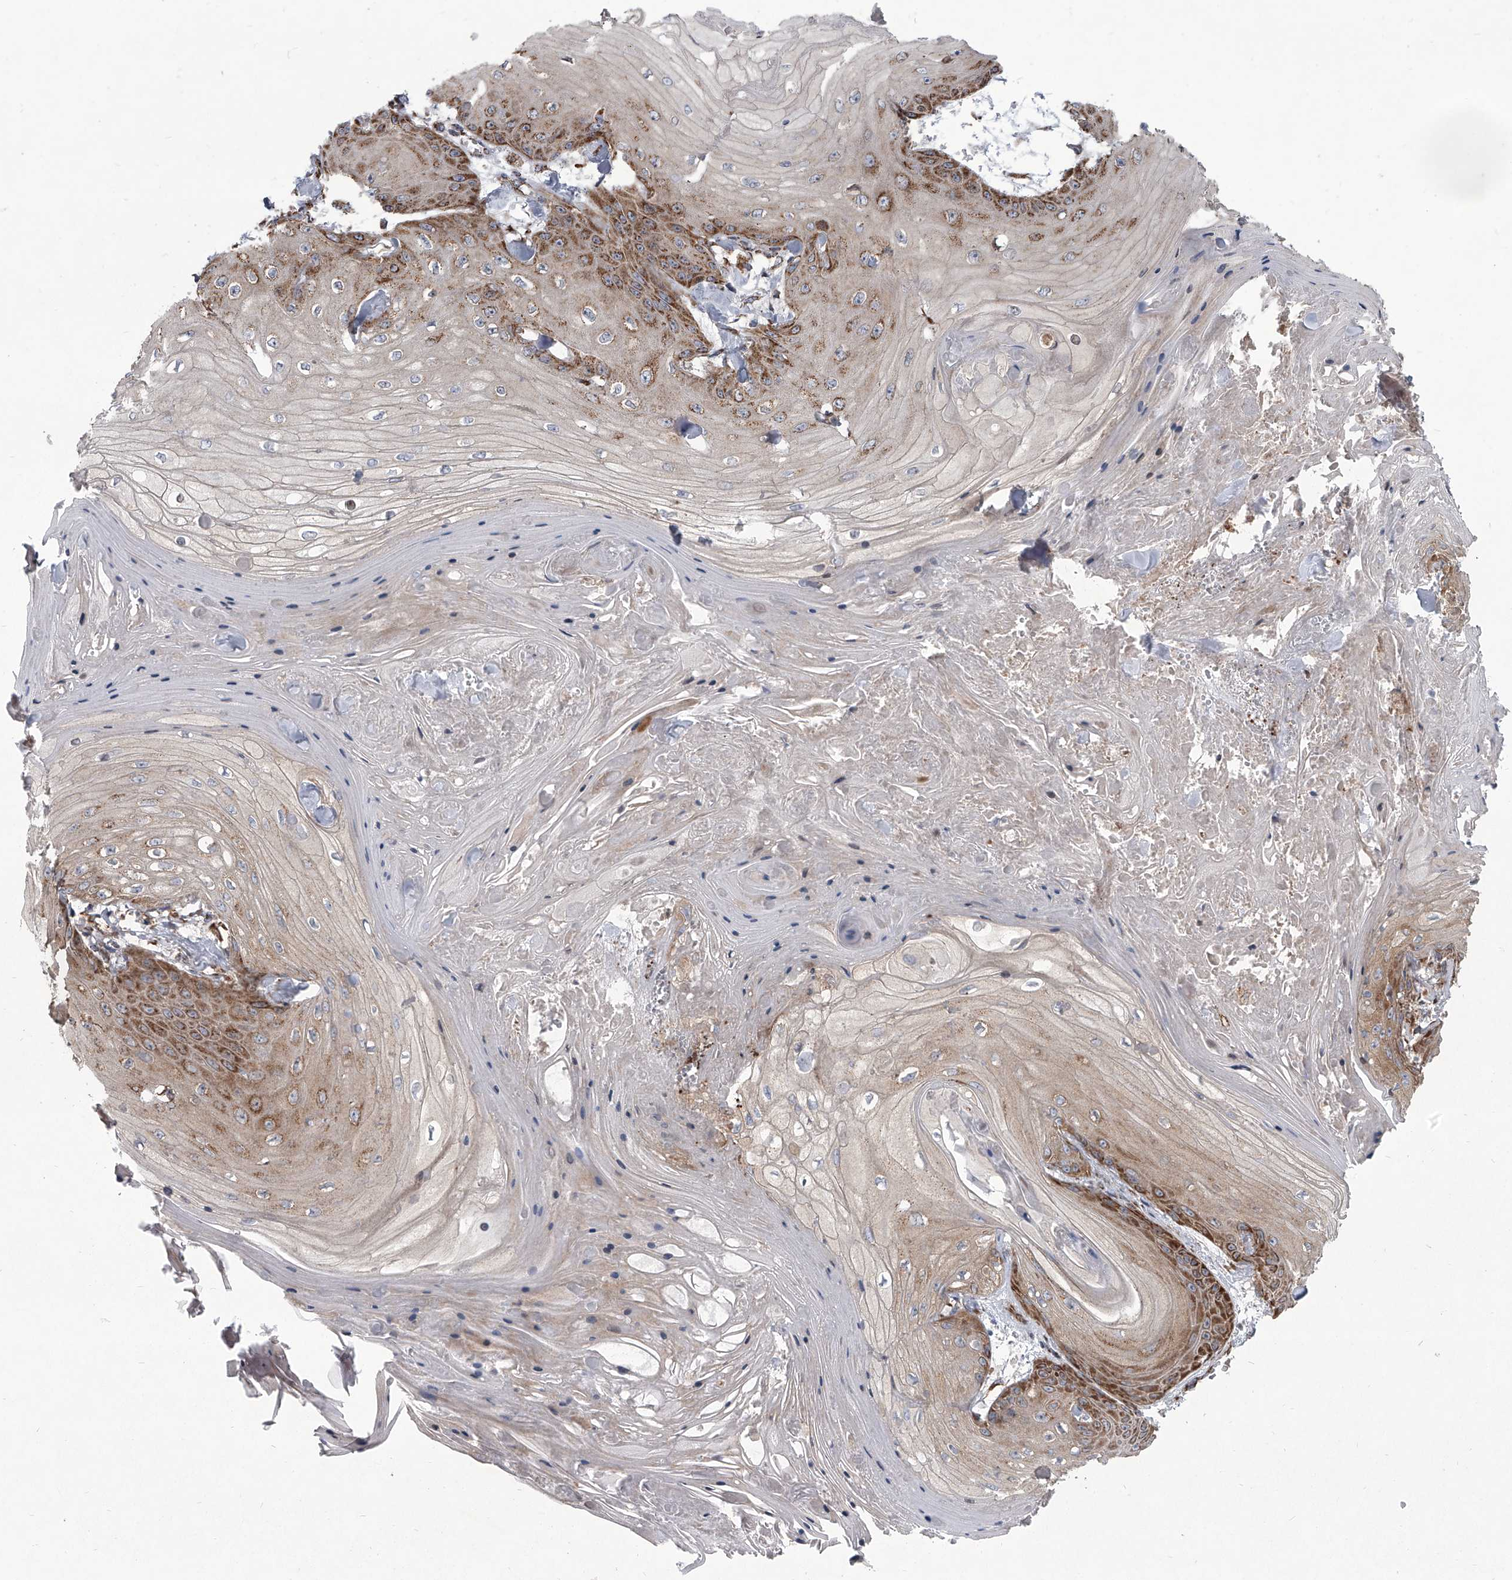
{"staining": {"intensity": "moderate", "quantity": ">75%", "location": "cytoplasmic/membranous"}, "tissue": "skin cancer", "cell_type": "Tumor cells", "image_type": "cancer", "snomed": [{"axis": "morphology", "description": "Squamous cell carcinoma, NOS"}, {"axis": "topography", "description": "Skin"}], "caption": "Immunohistochemical staining of skin cancer shows medium levels of moderate cytoplasmic/membranous staining in about >75% of tumor cells.", "gene": "ZC3H15", "patient": {"sex": "male", "age": 74}}